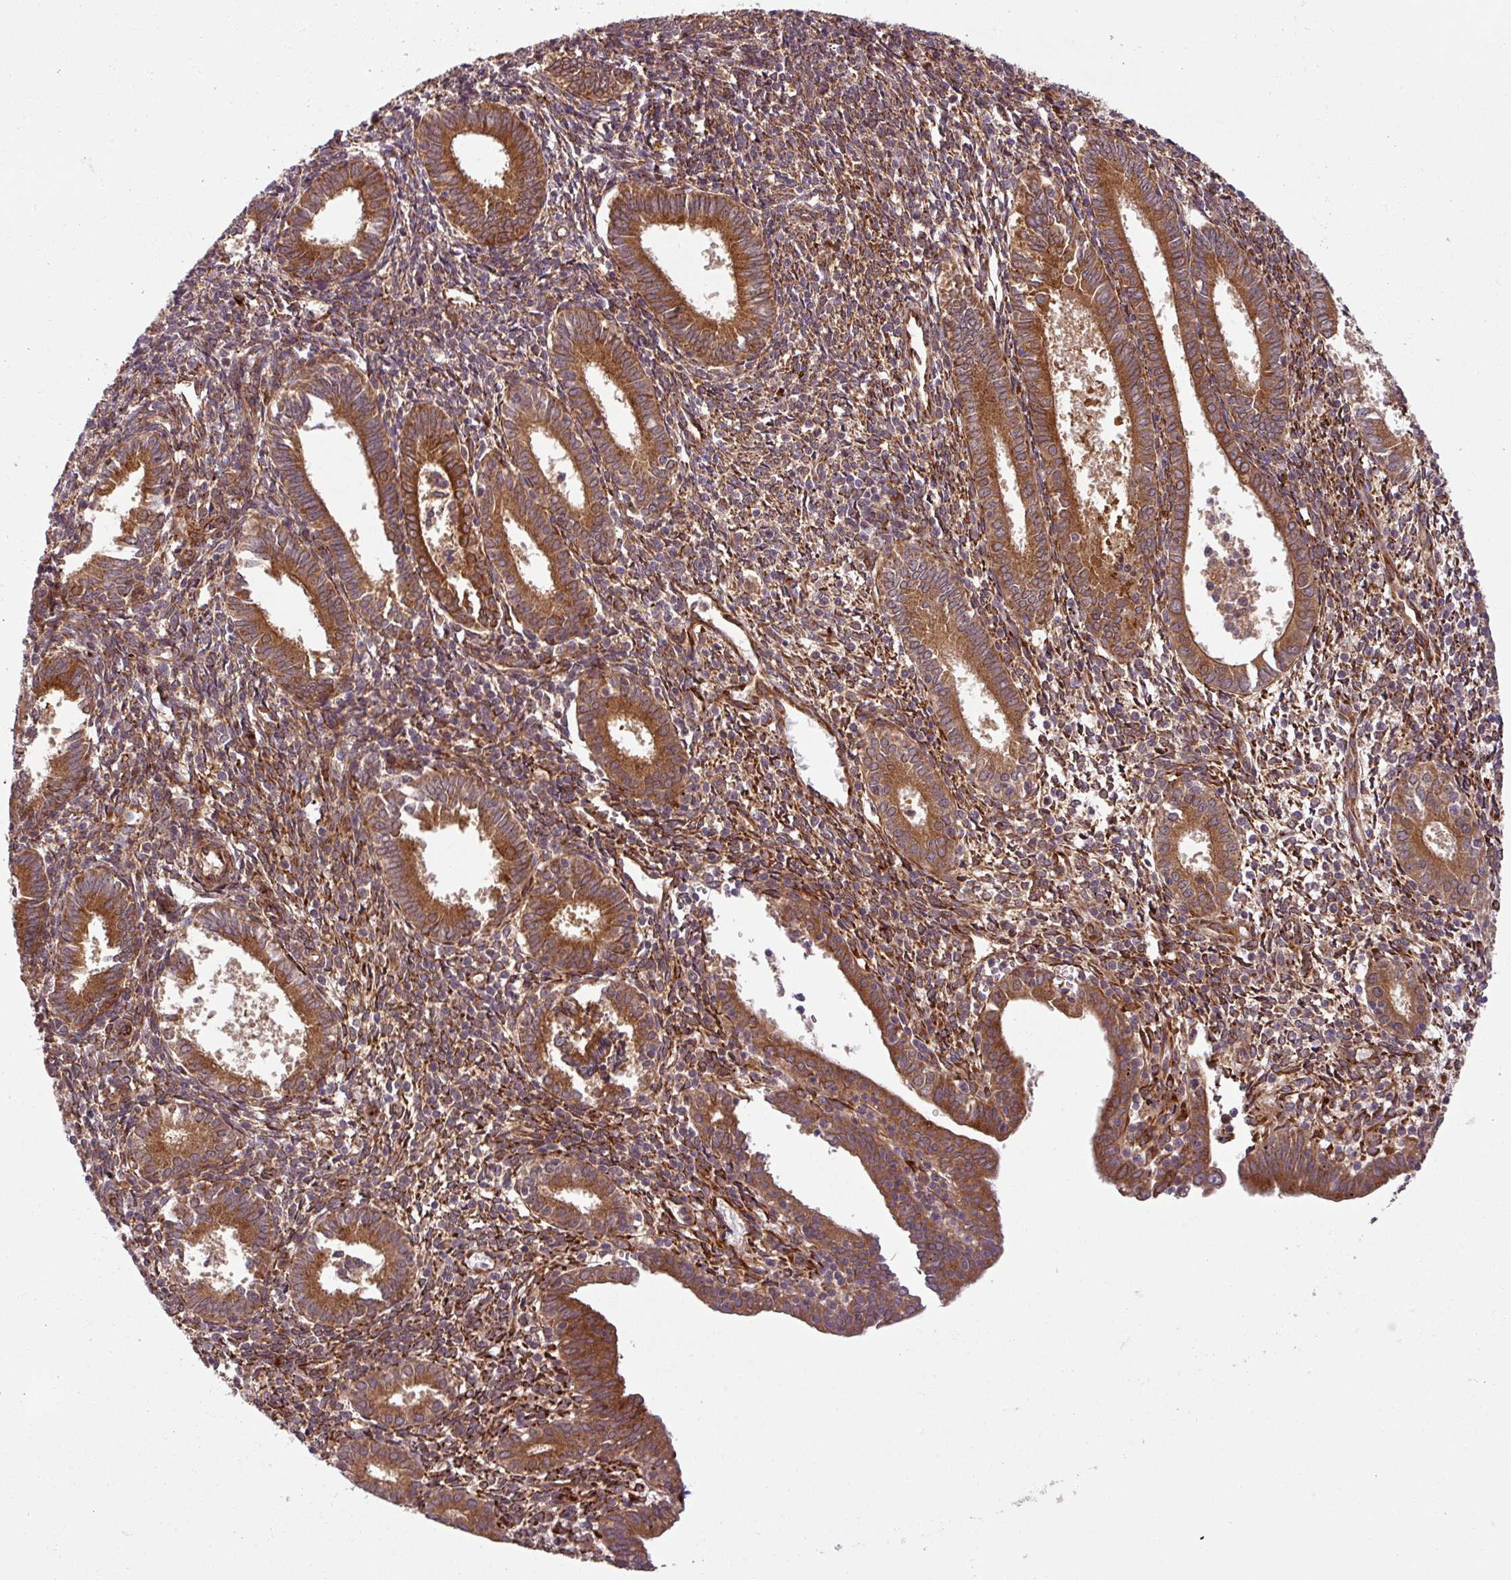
{"staining": {"intensity": "strong", "quantity": "25%-75%", "location": "cytoplasmic/membranous"}, "tissue": "endometrium", "cell_type": "Cells in endometrial stroma", "image_type": "normal", "snomed": [{"axis": "morphology", "description": "Normal tissue, NOS"}, {"axis": "topography", "description": "Endometrium"}], "caption": "High-power microscopy captured an IHC image of normal endometrium, revealing strong cytoplasmic/membranous expression in approximately 25%-75% of cells in endometrial stroma. (Stains: DAB (3,3'-diaminobenzidine) in brown, nuclei in blue, Microscopy: brightfield microscopy at high magnification).", "gene": "ART1", "patient": {"sex": "female", "age": 41}}